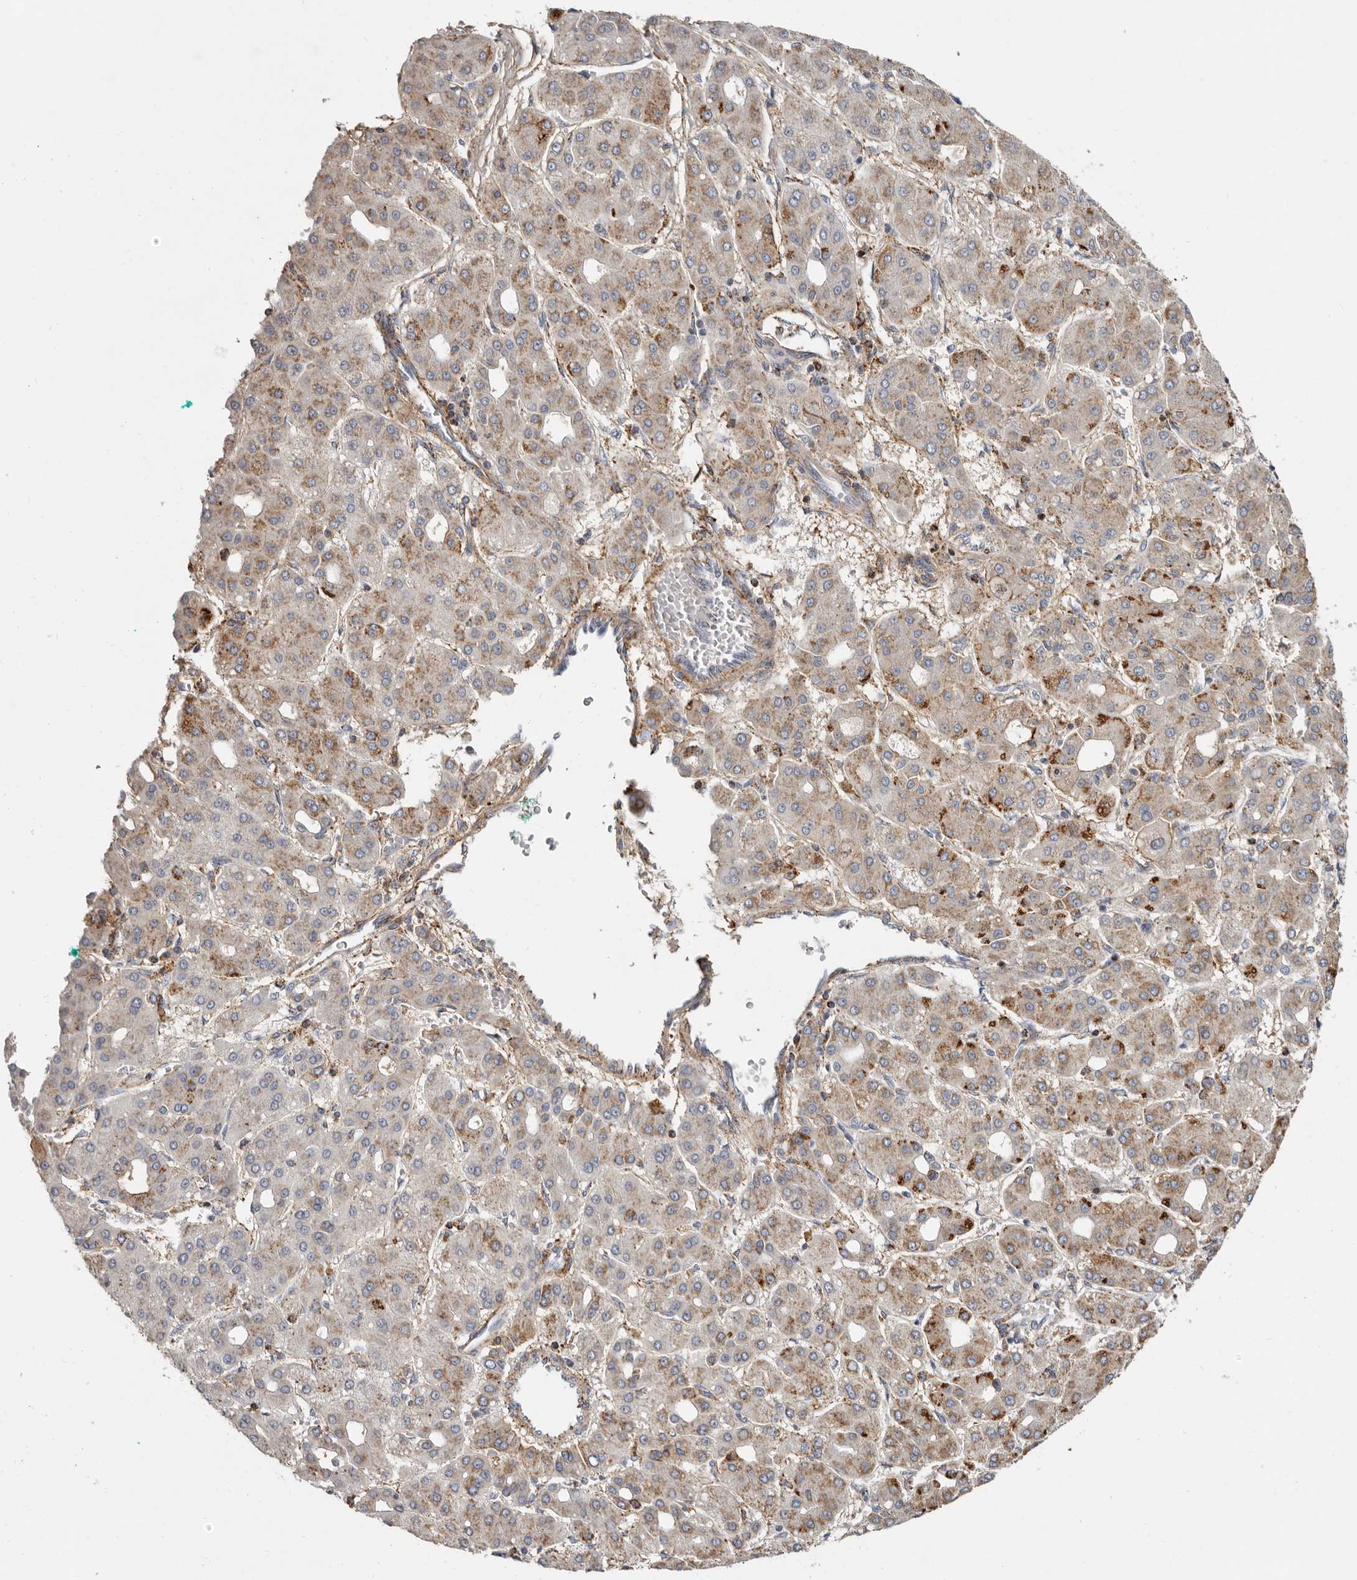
{"staining": {"intensity": "moderate", "quantity": ">75%", "location": "cytoplasmic/membranous"}, "tissue": "liver cancer", "cell_type": "Tumor cells", "image_type": "cancer", "snomed": [{"axis": "morphology", "description": "Carcinoma, Hepatocellular, NOS"}, {"axis": "topography", "description": "Liver"}], "caption": "A micrograph of liver hepatocellular carcinoma stained for a protein reveals moderate cytoplasmic/membranous brown staining in tumor cells. (Stains: DAB (3,3'-diaminobenzidine) in brown, nuclei in blue, Microscopy: brightfield microscopy at high magnification).", "gene": "KIF26B", "patient": {"sex": "male", "age": 65}}